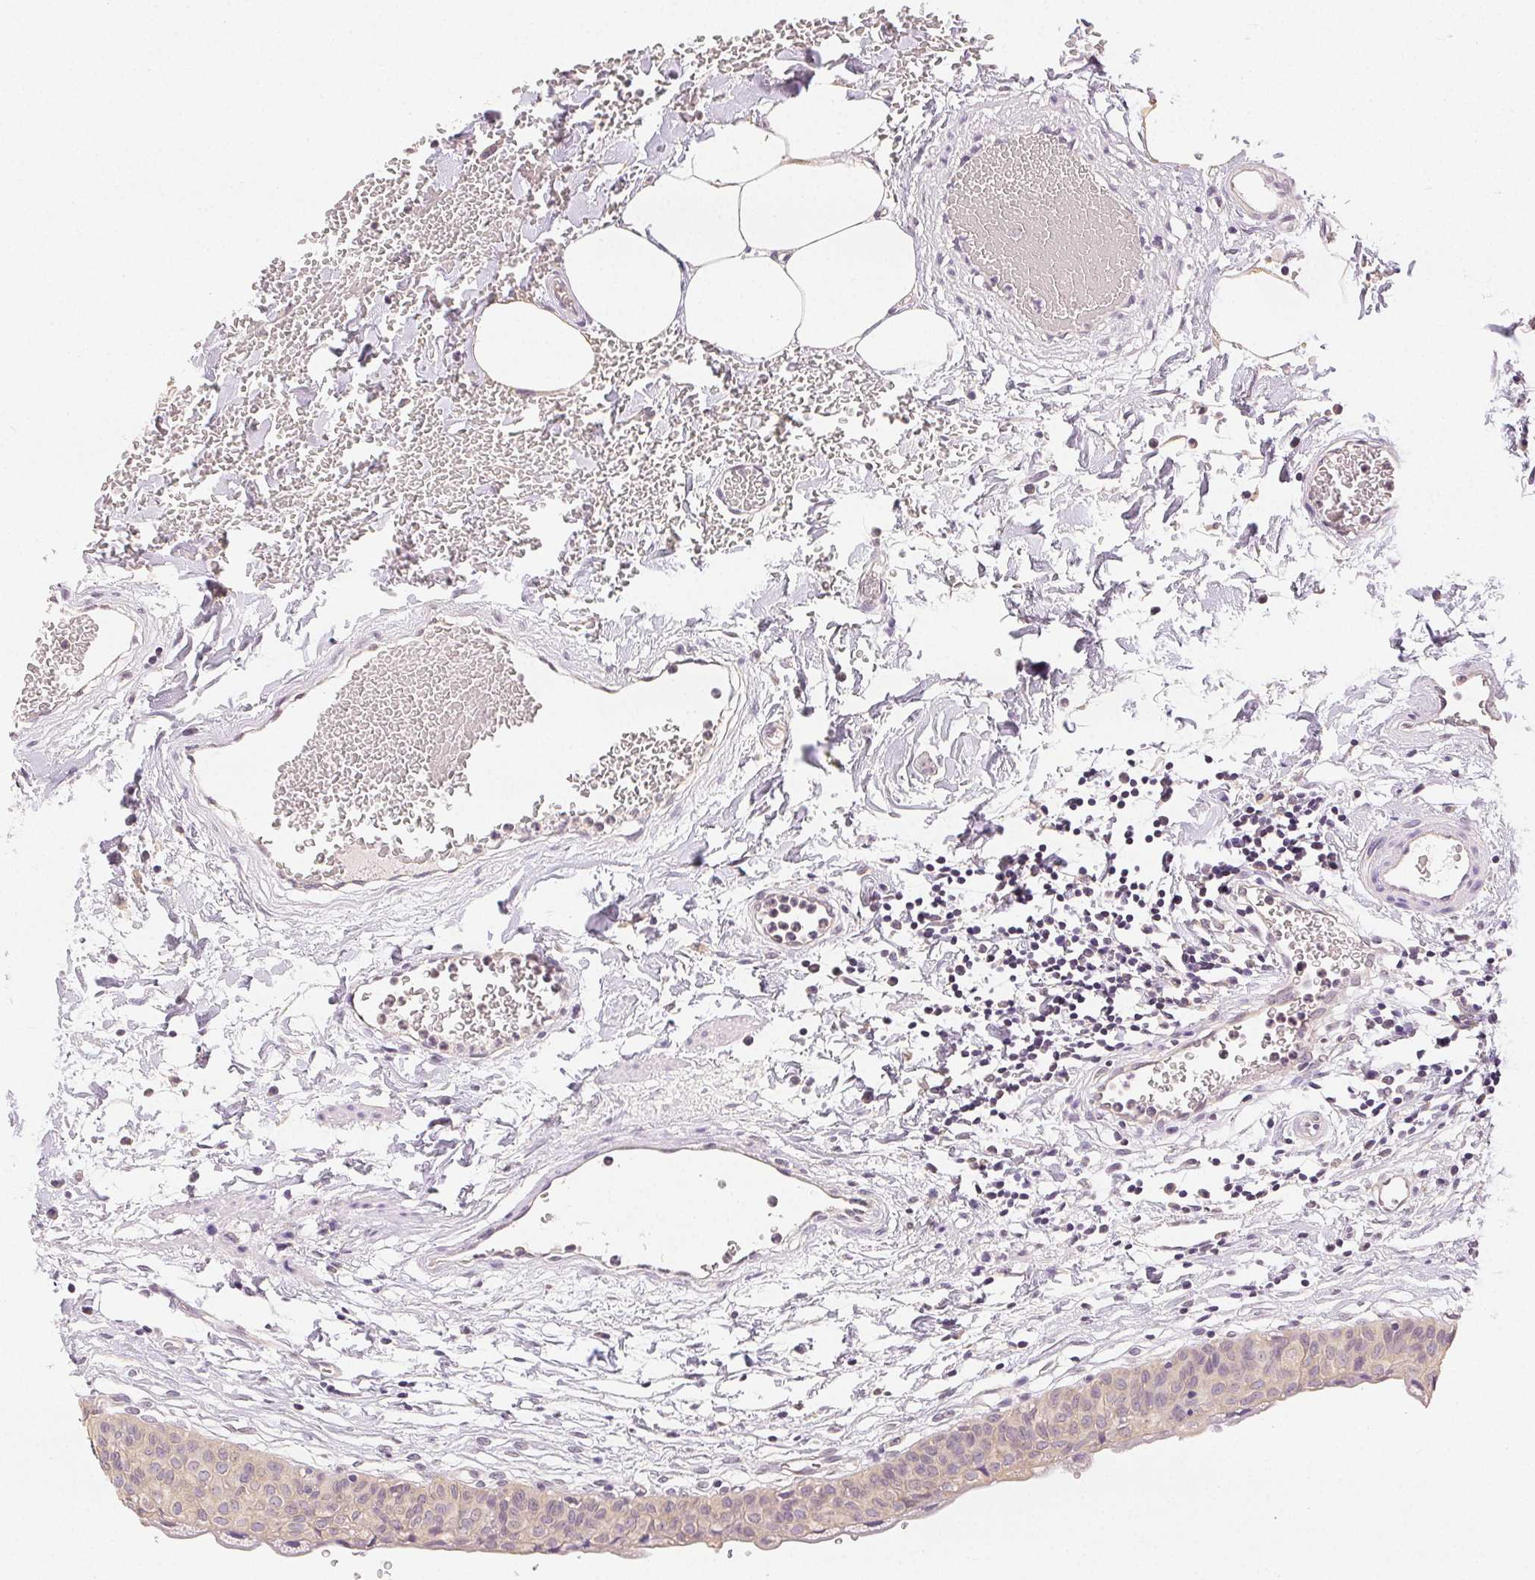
{"staining": {"intensity": "negative", "quantity": "none", "location": "none"}, "tissue": "urinary bladder", "cell_type": "Urothelial cells", "image_type": "normal", "snomed": [{"axis": "morphology", "description": "Normal tissue, NOS"}, {"axis": "topography", "description": "Urinary bladder"}], "caption": "A high-resolution micrograph shows immunohistochemistry staining of benign urinary bladder, which demonstrates no significant staining in urothelial cells.", "gene": "SEZ6L2", "patient": {"sex": "male", "age": 55}}